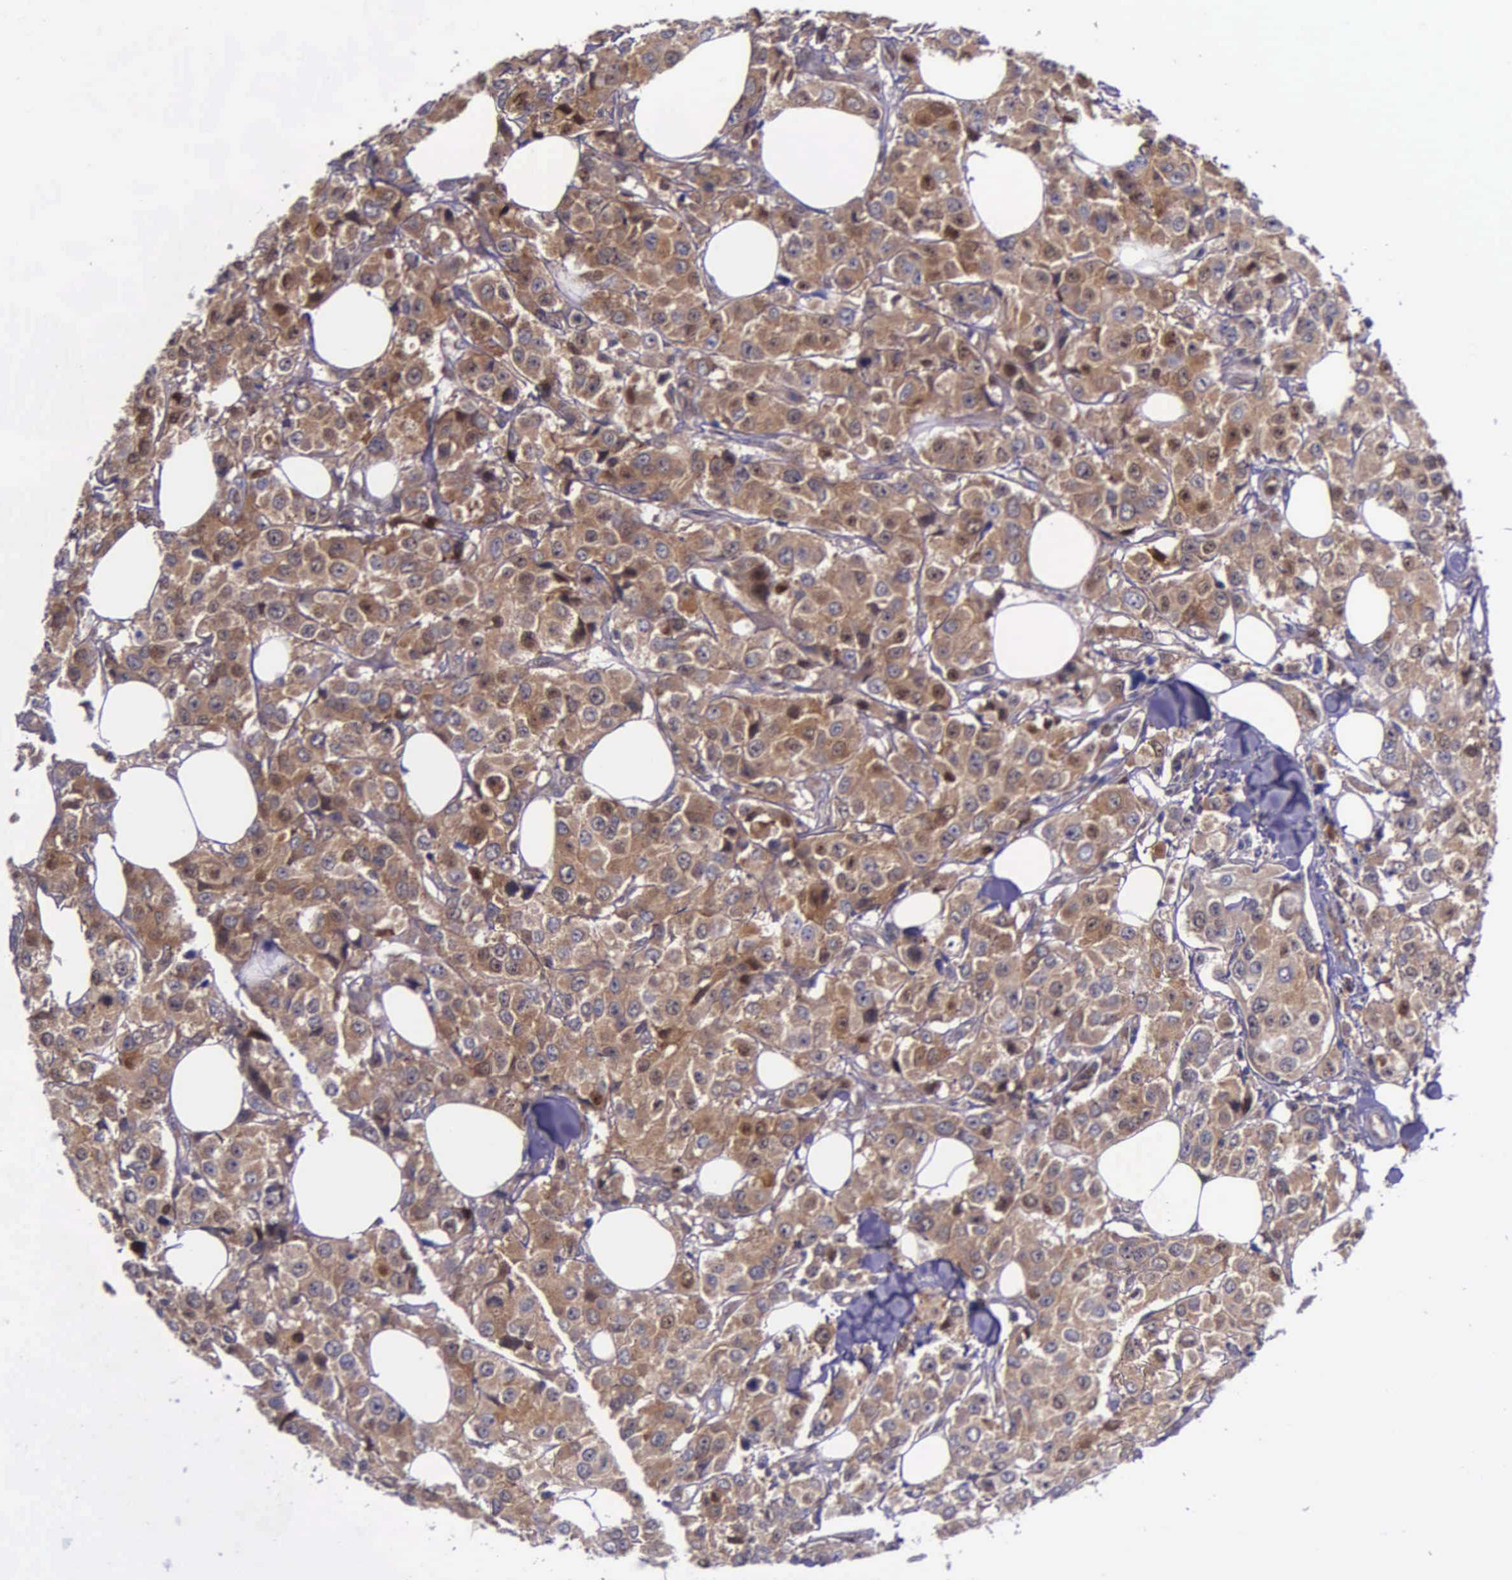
{"staining": {"intensity": "moderate", "quantity": ">75%", "location": "cytoplasmic/membranous"}, "tissue": "breast cancer", "cell_type": "Tumor cells", "image_type": "cancer", "snomed": [{"axis": "morphology", "description": "Duct carcinoma"}, {"axis": "topography", "description": "Breast"}], "caption": "DAB immunohistochemical staining of human breast intraductal carcinoma displays moderate cytoplasmic/membranous protein expression in about >75% of tumor cells. Using DAB (brown) and hematoxylin (blue) stains, captured at high magnification using brightfield microscopy.", "gene": "GMPR2", "patient": {"sex": "female", "age": 58}}